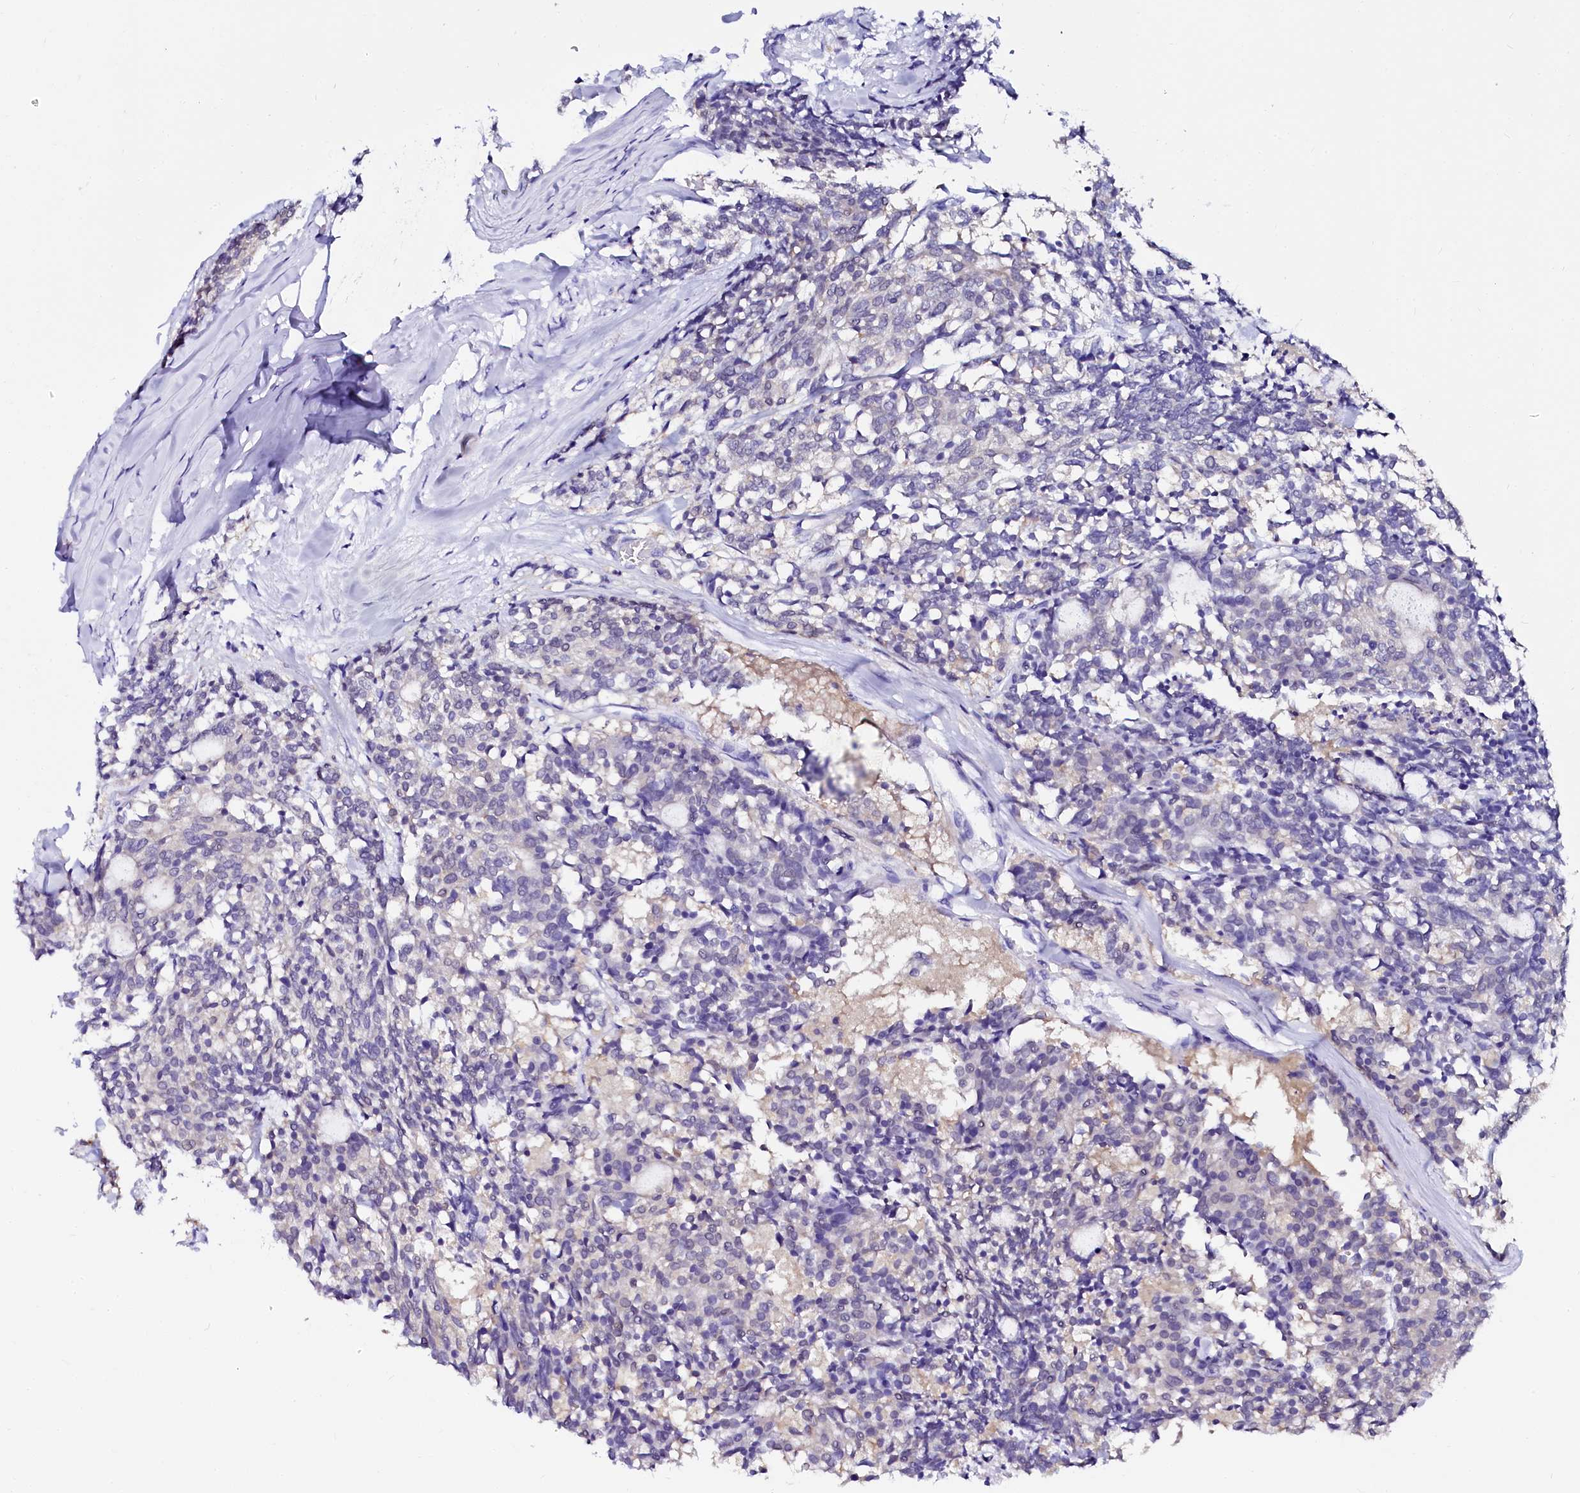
{"staining": {"intensity": "negative", "quantity": "none", "location": "none"}, "tissue": "carcinoid", "cell_type": "Tumor cells", "image_type": "cancer", "snomed": [{"axis": "morphology", "description": "Carcinoid, malignant, NOS"}, {"axis": "topography", "description": "Pancreas"}], "caption": "Carcinoid stained for a protein using immunohistochemistry (IHC) reveals no staining tumor cells.", "gene": "SORD", "patient": {"sex": "female", "age": 54}}